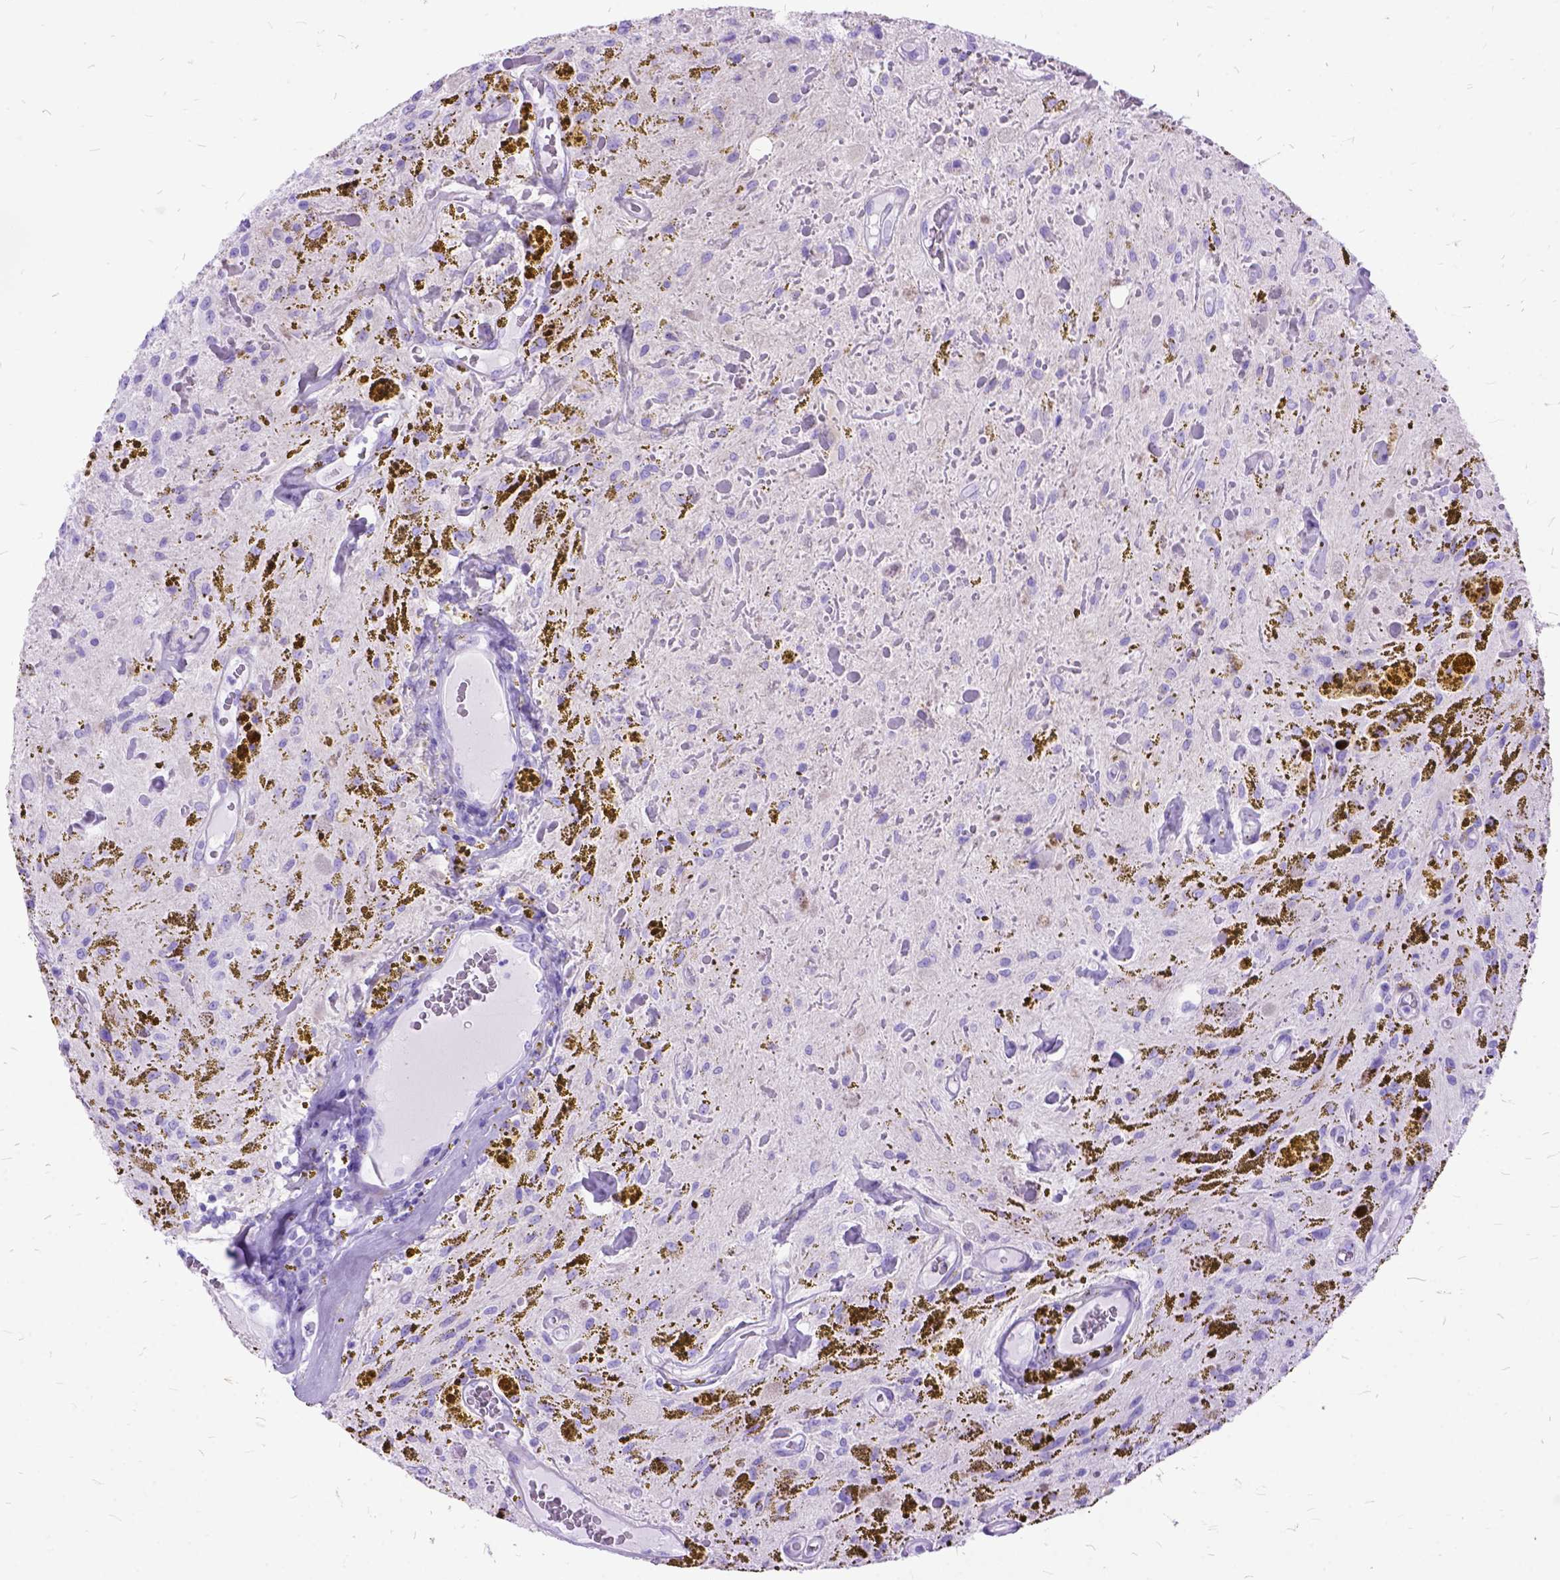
{"staining": {"intensity": "negative", "quantity": "none", "location": "none"}, "tissue": "glioma", "cell_type": "Tumor cells", "image_type": "cancer", "snomed": [{"axis": "morphology", "description": "Glioma, malignant, Low grade"}, {"axis": "topography", "description": "Cerebellum"}], "caption": "Immunohistochemistry (IHC) of glioma exhibits no staining in tumor cells.", "gene": "DNAH2", "patient": {"sex": "female", "age": 14}}